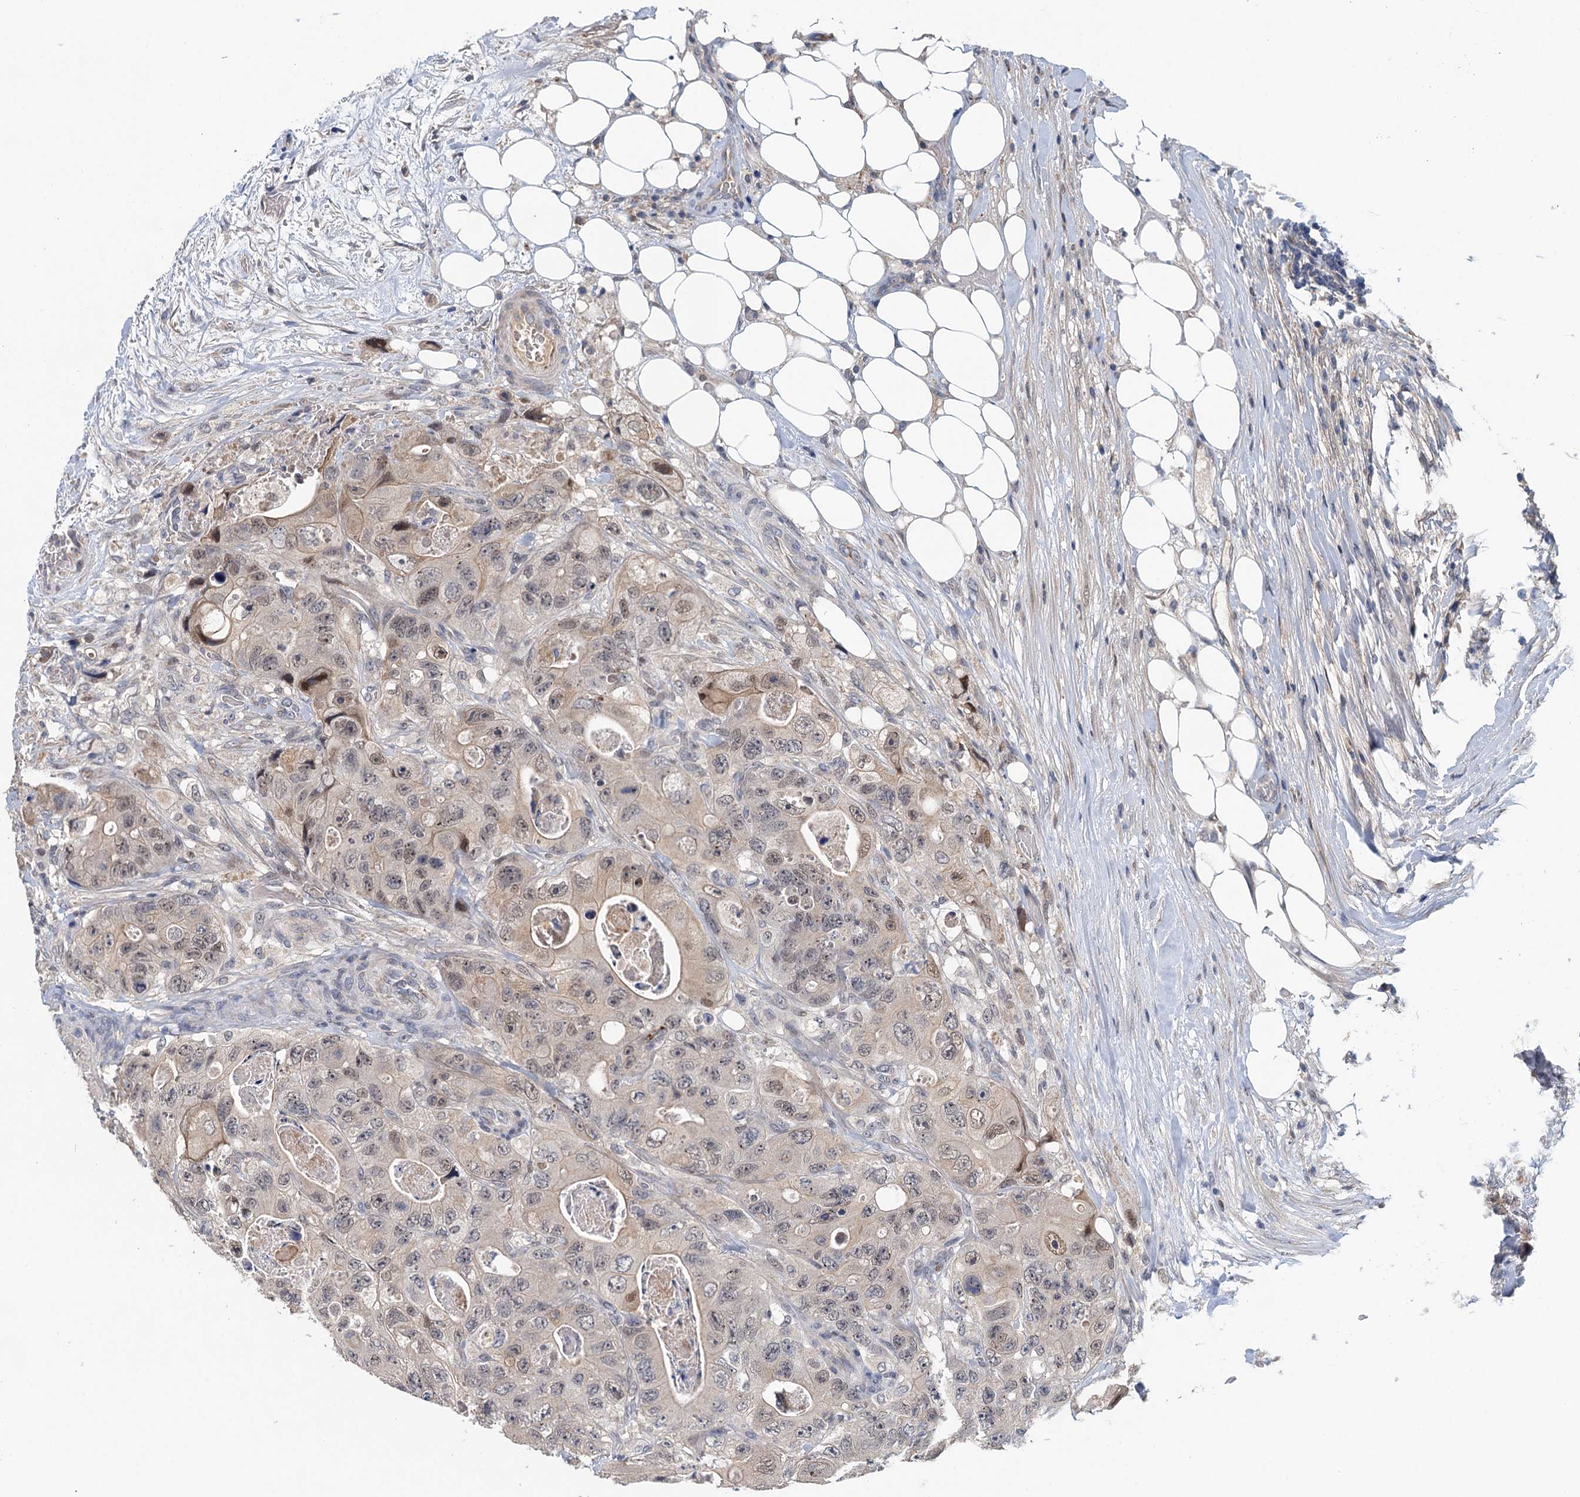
{"staining": {"intensity": "moderate", "quantity": "<25%", "location": "nuclear"}, "tissue": "colorectal cancer", "cell_type": "Tumor cells", "image_type": "cancer", "snomed": [{"axis": "morphology", "description": "Adenocarcinoma, NOS"}, {"axis": "topography", "description": "Colon"}], "caption": "Moderate nuclear expression is present in approximately <25% of tumor cells in colorectal adenocarcinoma.", "gene": "MDM1", "patient": {"sex": "female", "age": 46}}